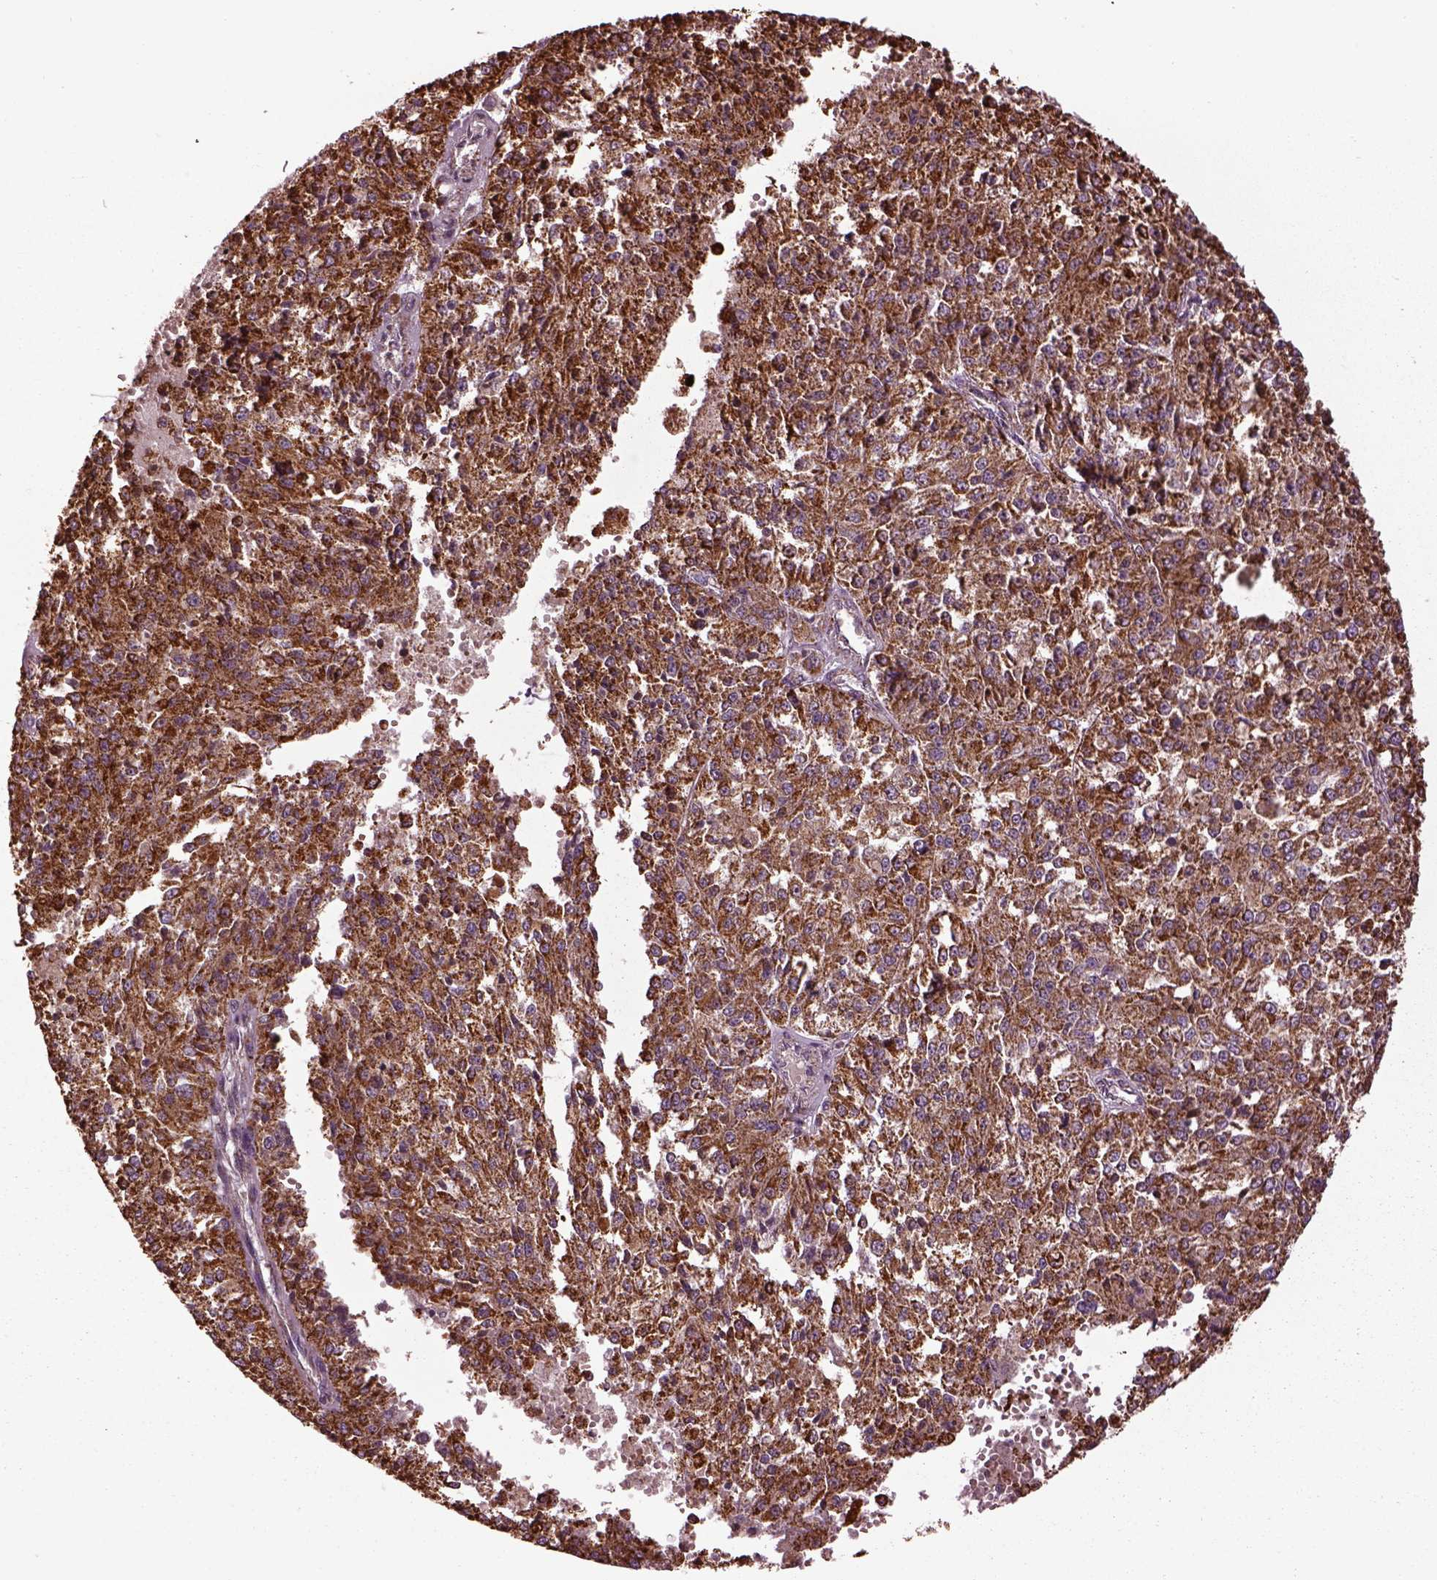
{"staining": {"intensity": "strong", "quantity": ">75%", "location": "cytoplasmic/membranous"}, "tissue": "melanoma", "cell_type": "Tumor cells", "image_type": "cancer", "snomed": [{"axis": "morphology", "description": "Malignant melanoma, Metastatic site"}, {"axis": "topography", "description": "Lymph node"}], "caption": "IHC image of melanoma stained for a protein (brown), which demonstrates high levels of strong cytoplasmic/membranous expression in approximately >75% of tumor cells.", "gene": "TMEM254", "patient": {"sex": "female", "age": 64}}